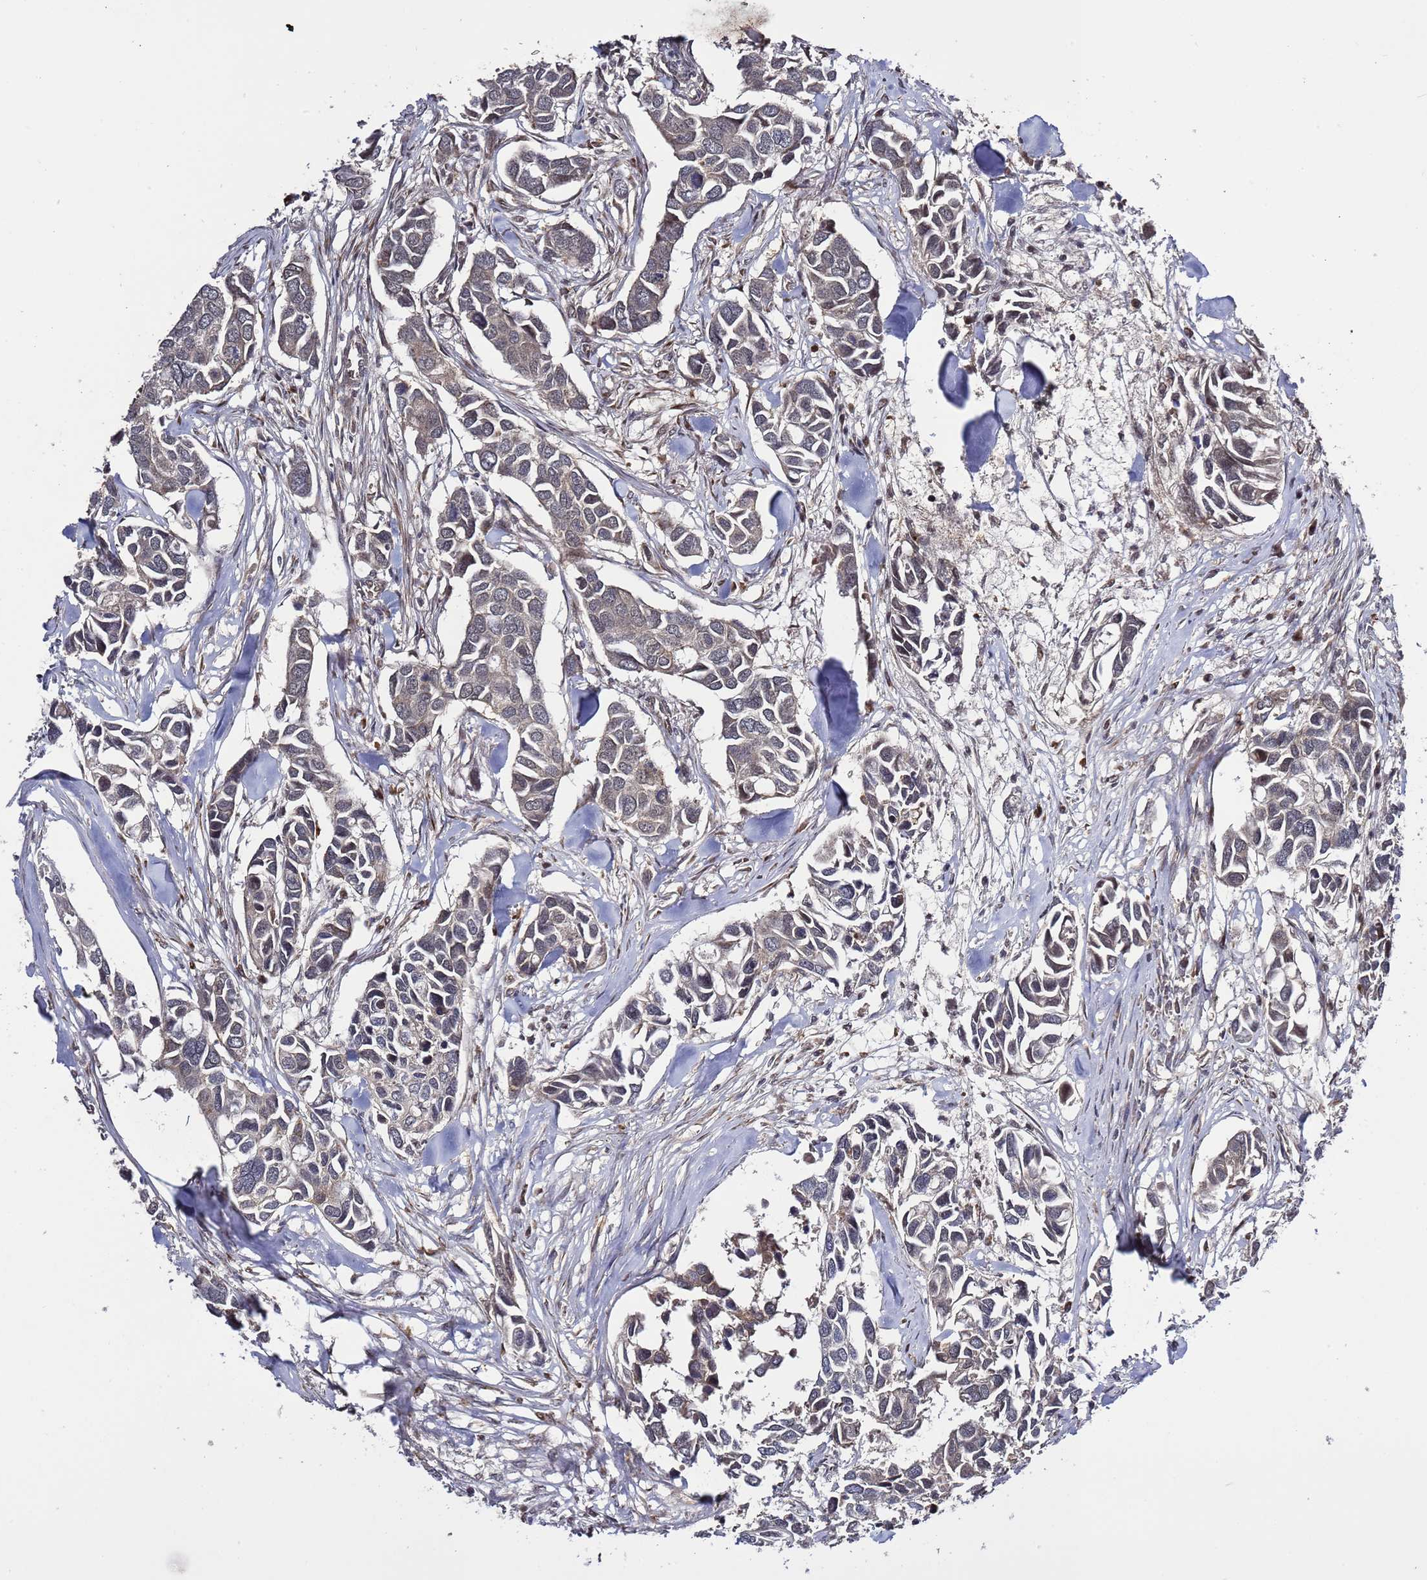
{"staining": {"intensity": "weak", "quantity": ">75%", "location": "cytoplasmic/membranous"}, "tissue": "breast cancer", "cell_type": "Tumor cells", "image_type": "cancer", "snomed": [{"axis": "morphology", "description": "Duct carcinoma"}, {"axis": "topography", "description": "Breast"}], "caption": "About >75% of tumor cells in human breast cancer (invasive ductal carcinoma) display weak cytoplasmic/membranous protein staining as visualized by brown immunohistochemical staining.", "gene": "POLR2D", "patient": {"sex": "female", "age": 83}}